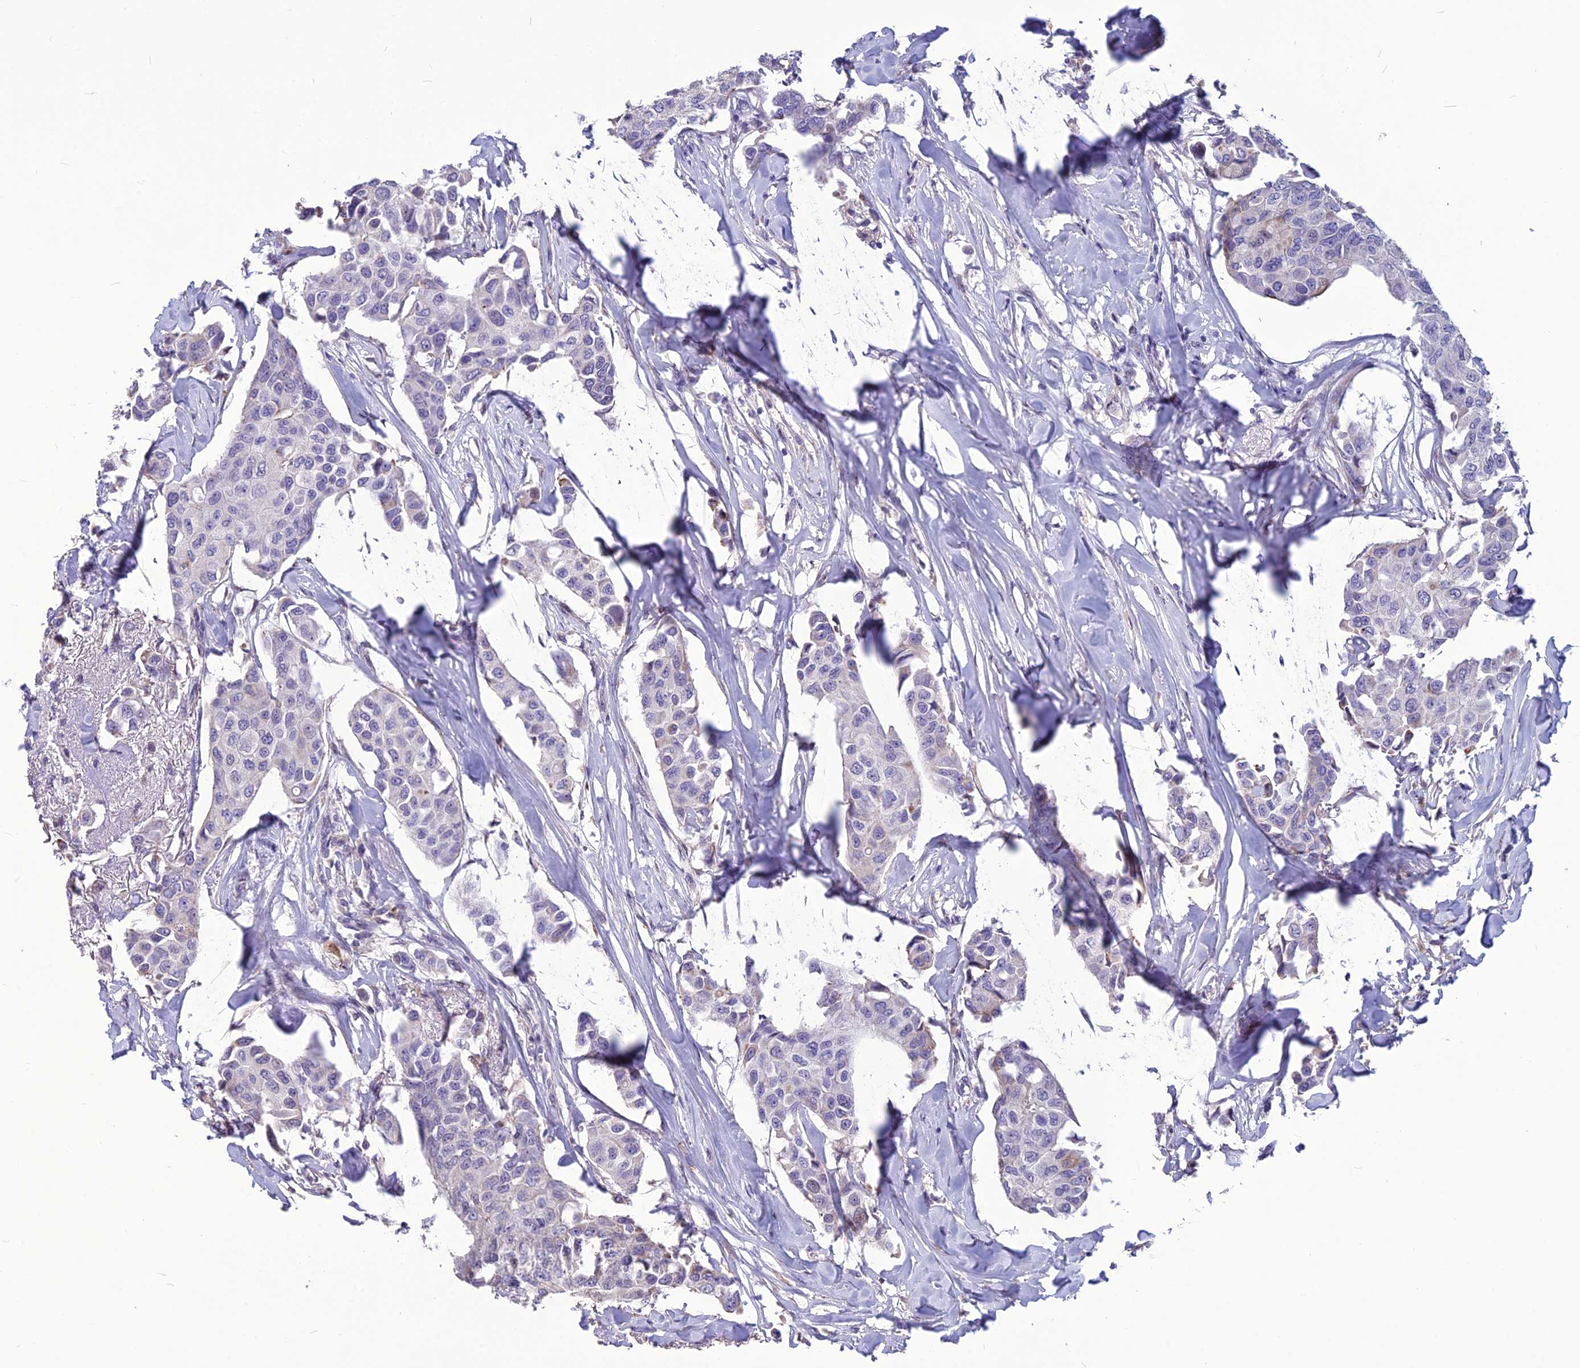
{"staining": {"intensity": "negative", "quantity": "none", "location": "none"}, "tissue": "breast cancer", "cell_type": "Tumor cells", "image_type": "cancer", "snomed": [{"axis": "morphology", "description": "Duct carcinoma"}, {"axis": "topography", "description": "Breast"}], "caption": "This is an IHC micrograph of human breast cancer (infiltrating ductal carcinoma). There is no expression in tumor cells.", "gene": "SPG21", "patient": {"sex": "female", "age": 80}}